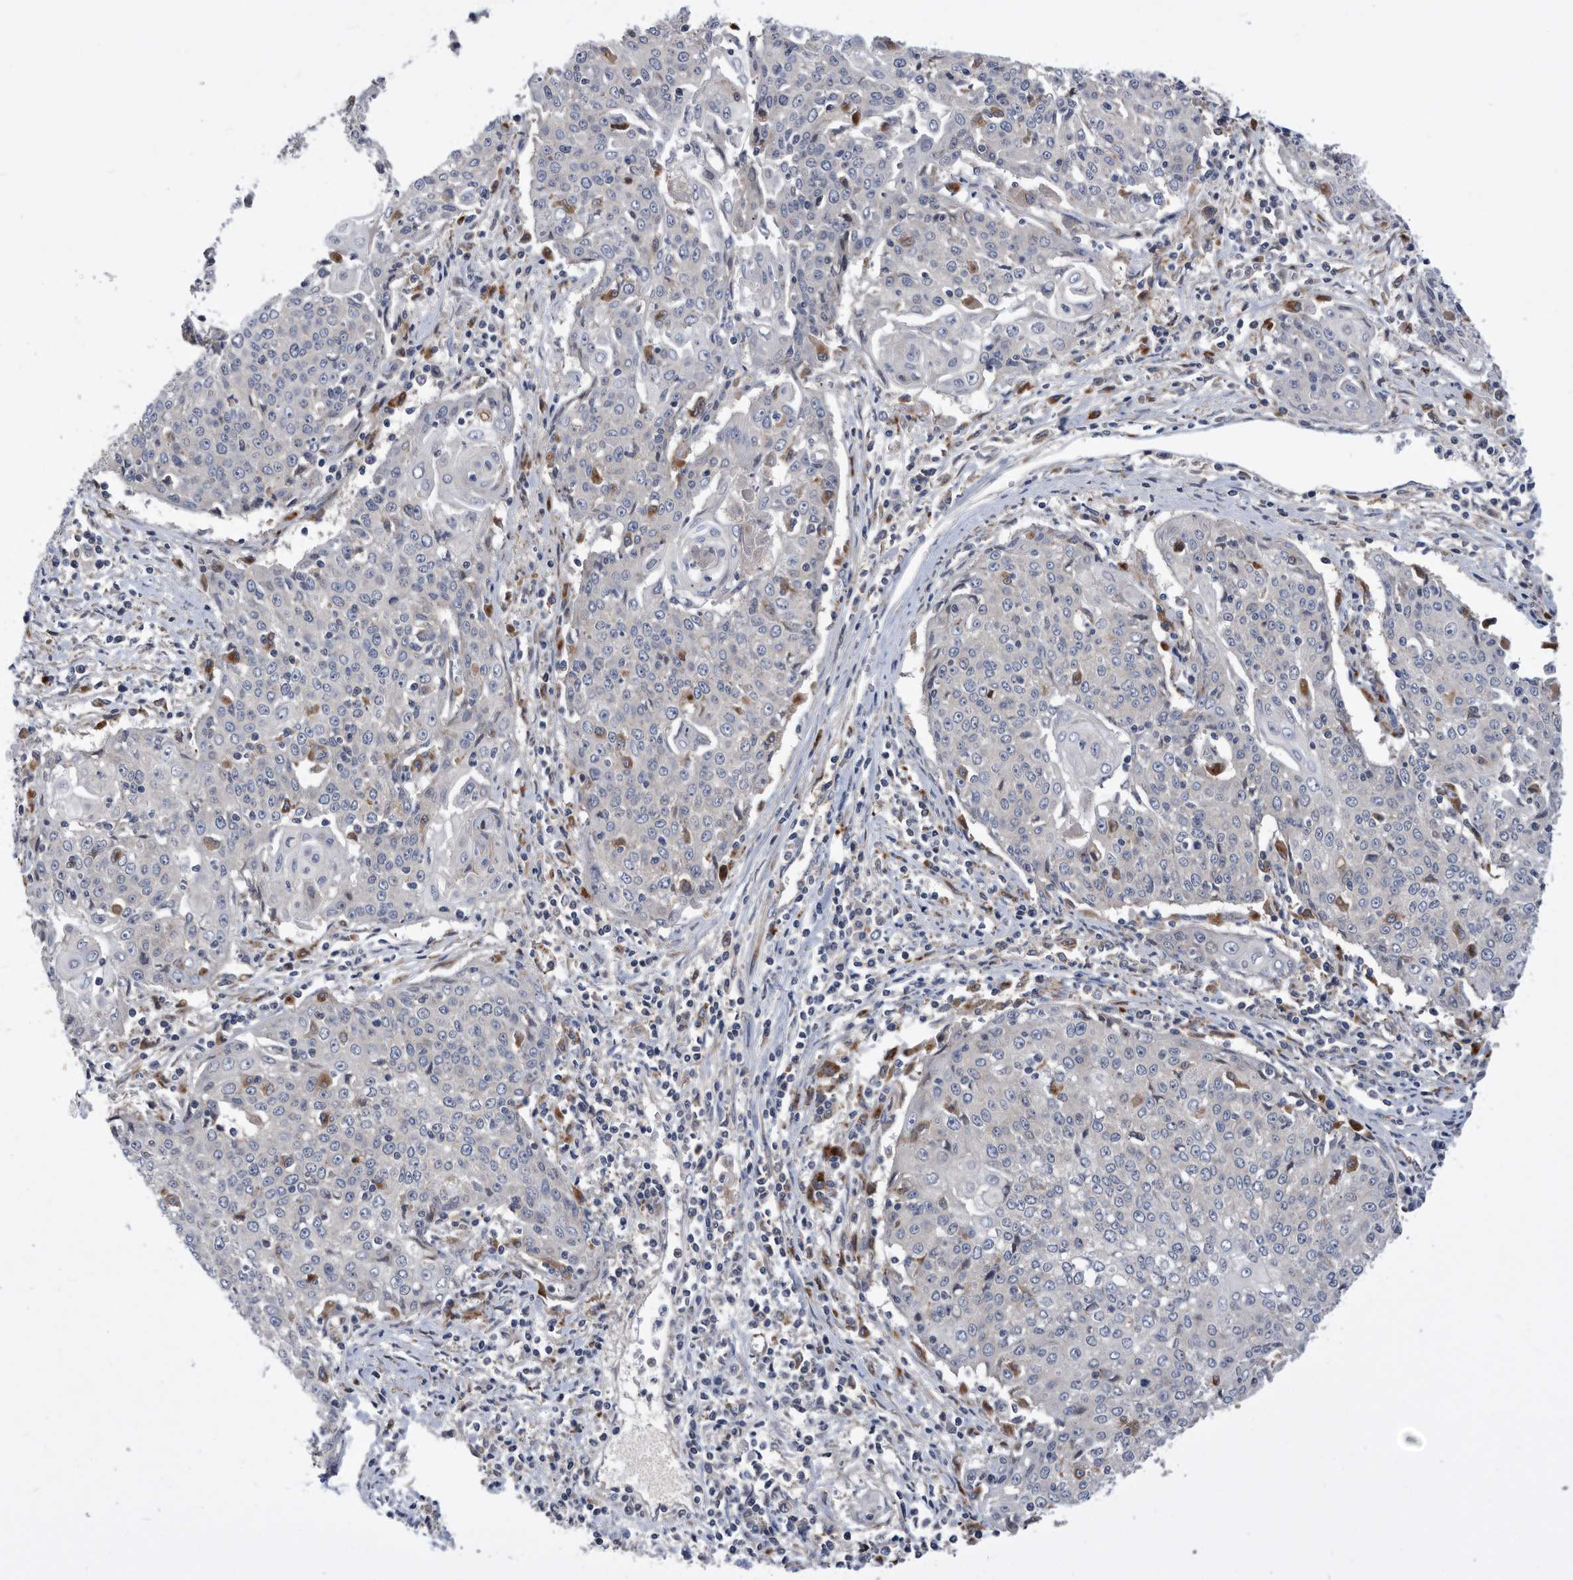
{"staining": {"intensity": "negative", "quantity": "none", "location": "none"}, "tissue": "cervical cancer", "cell_type": "Tumor cells", "image_type": "cancer", "snomed": [{"axis": "morphology", "description": "Squamous cell carcinoma, NOS"}, {"axis": "topography", "description": "Cervix"}], "caption": "DAB (3,3'-diaminobenzidine) immunohistochemical staining of human cervical squamous cell carcinoma shows no significant expression in tumor cells.", "gene": "BAIAP3", "patient": {"sex": "female", "age": 48}}